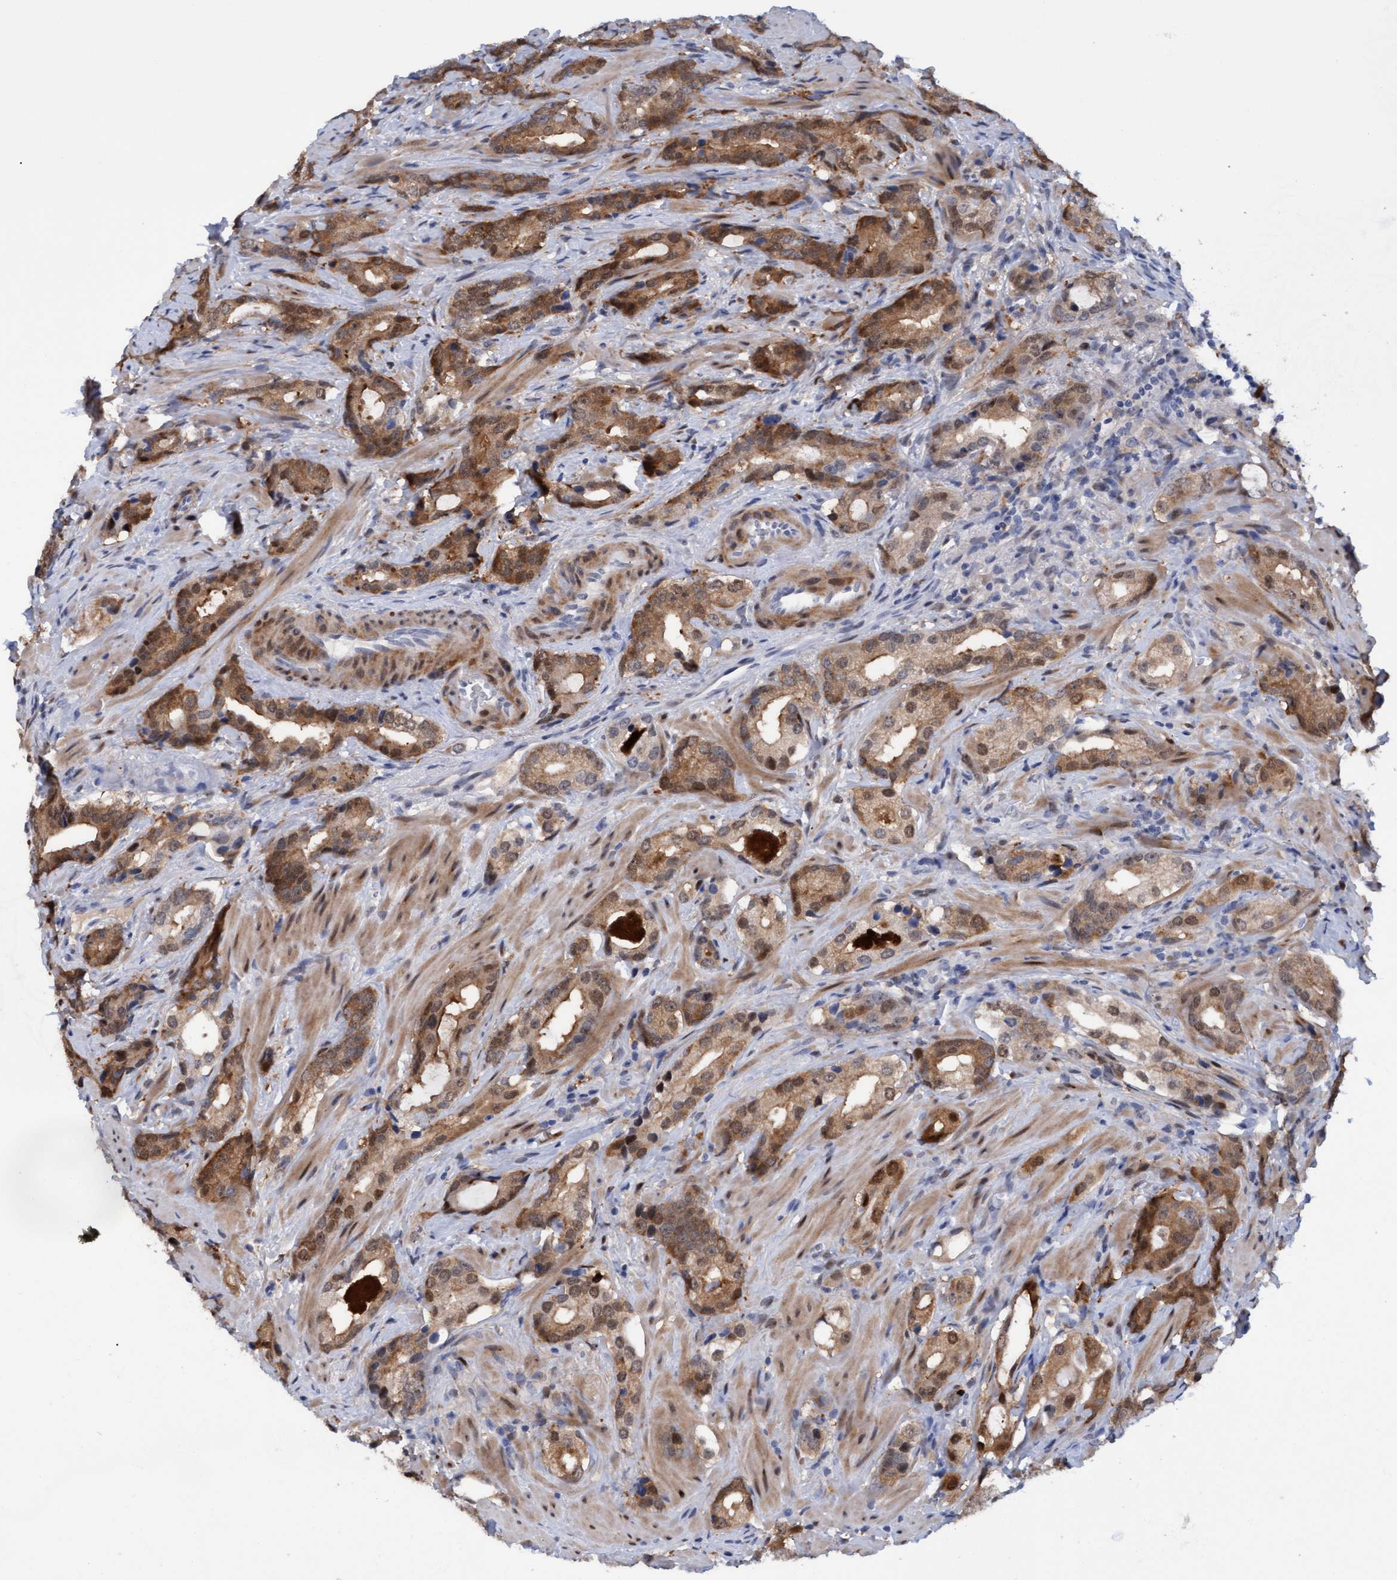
{"staining": {"intensity": "moderate", "quantity": ">75%", "location": "cytoplasmic/membranous"}, "tissue": "prostate cancer", "cell_type": "Tumor cells", "image_type": "cancer", "snomed": [{"axis": "morphology", "description": "Adenocarcinoma, High grade"}, {"axis": "topography", "description": "Prostate"}], "caption": "Tumor cells exhibit medium levels of moderate cytoplasmic/membranous expression in about >75% of cells in human high-grade adenocarcinoma (prostate). (Stains: DAB in brown, nuclei in blue, Microscopy: brightfield microscopy at high magnification).", "gene": "PINX1", "patient": {"sex": "male", "age": 63}}